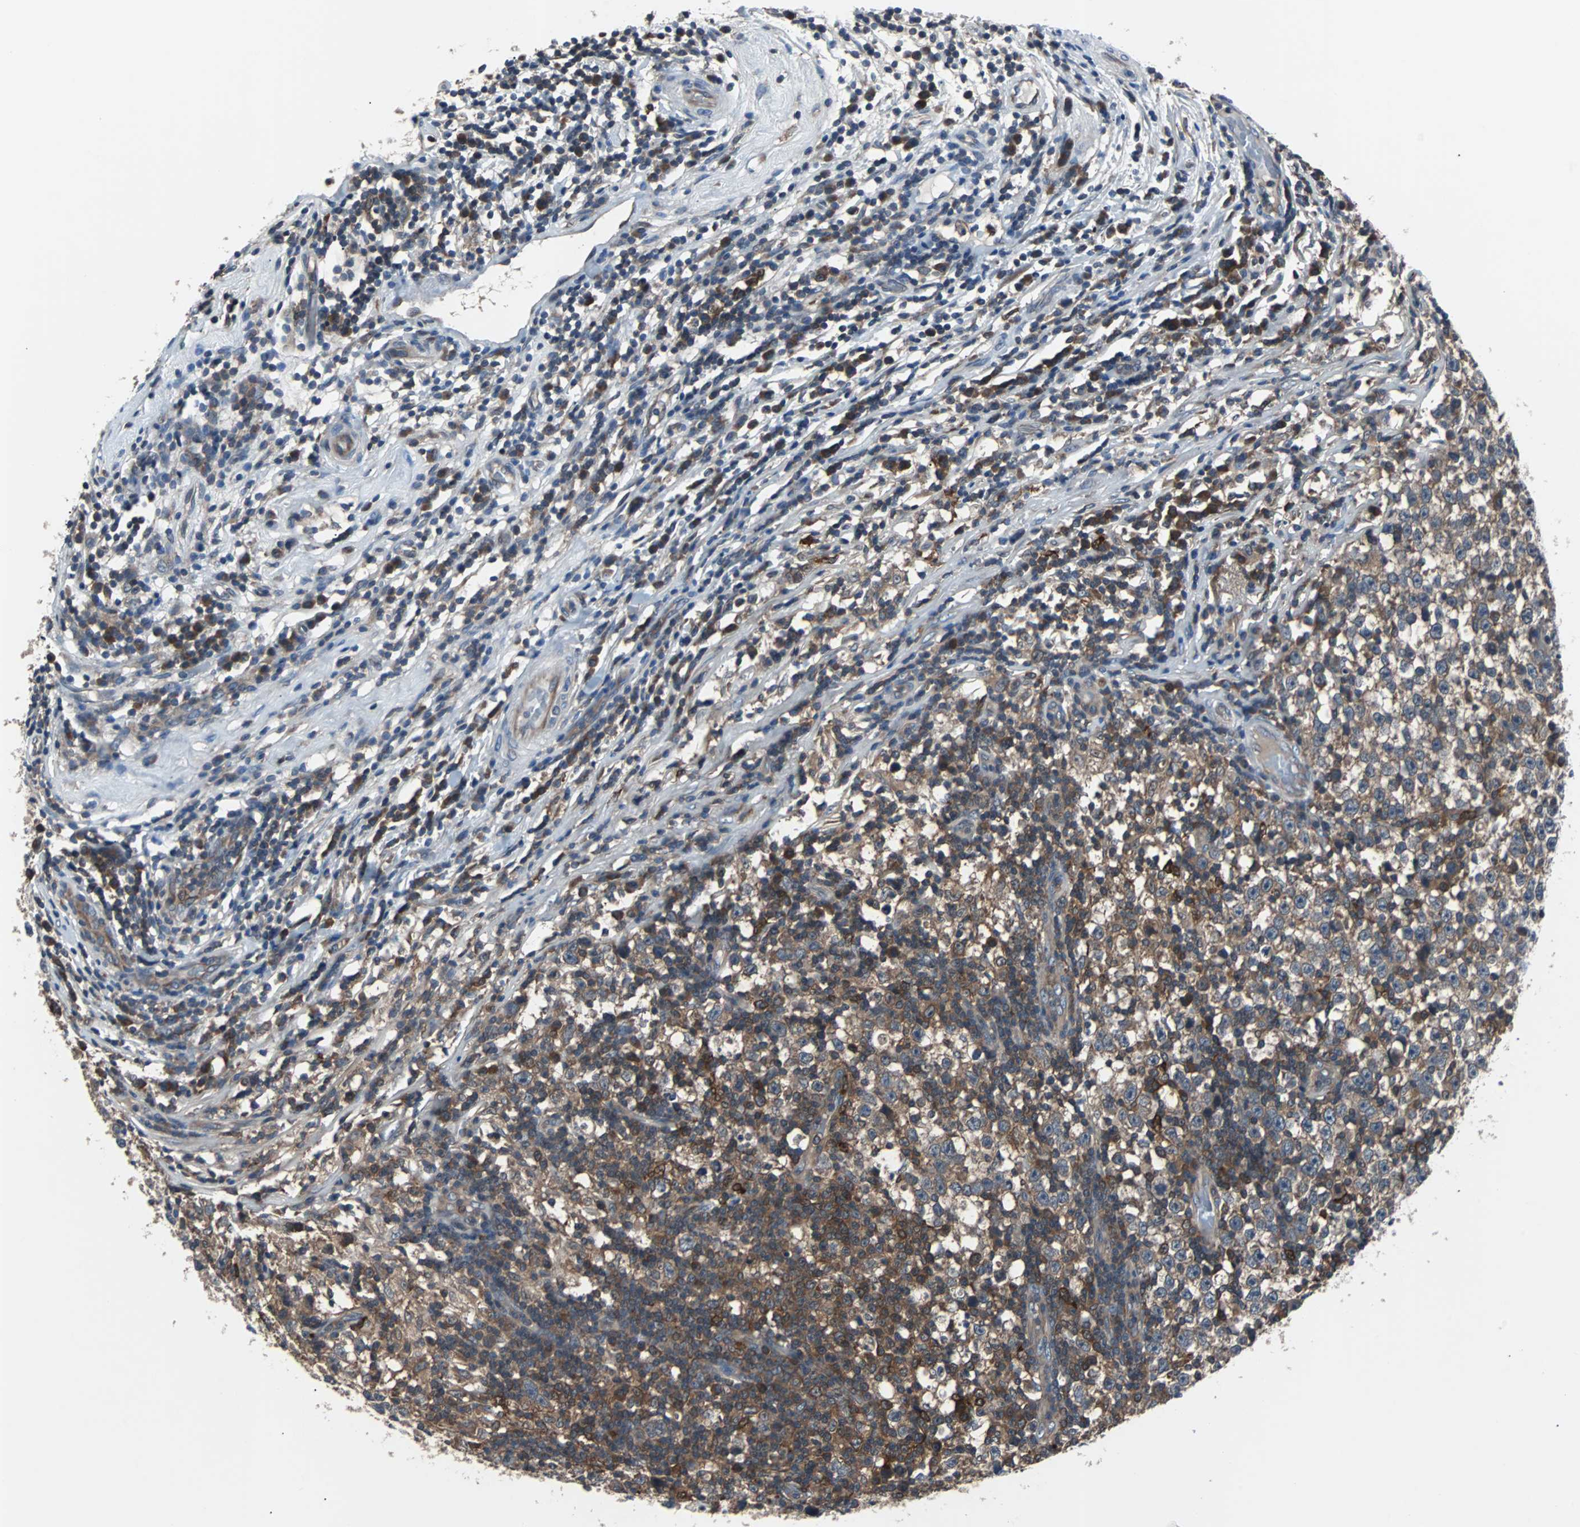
{"staining": {"intensity": "moderate", "quantity": ">75%", "location": "cytoplasmic/membranous"}, "tissue": "testis cancer", "cell_type": "Tumor cells", "image_type": "cancer", "snomed": [{"axis": "morphology", "description": "Seminoma, NOS"}, {"axis": "topography", "description": "Testis"}], "caption": "Human testis cancer stained with a protein marker displays moderate staining in tumor cells.", "gene": "PAK1", "patient": {"sex": "male", "age": 43}}